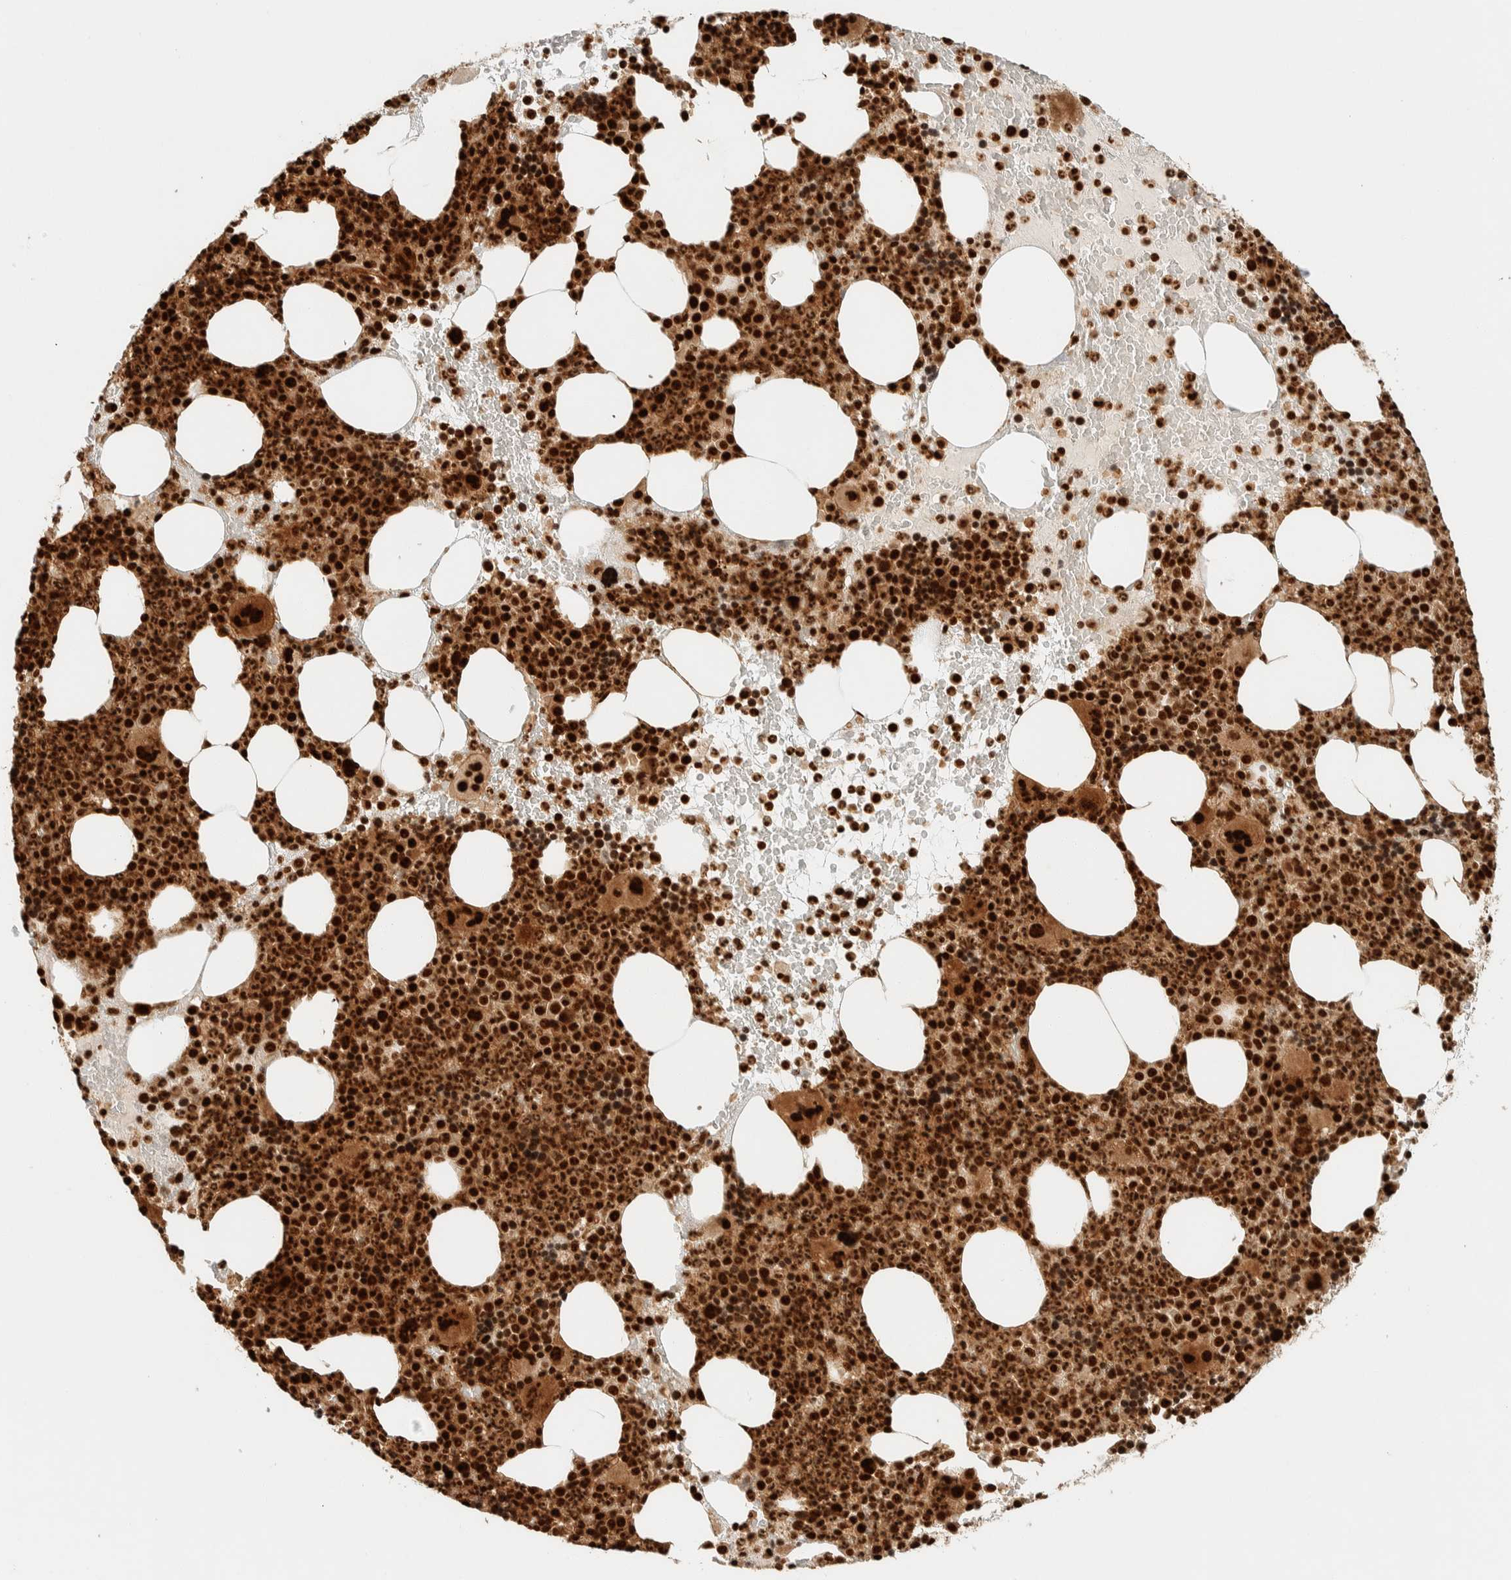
{"staining": {"intensity": "strong", "quantity": ">75%", "location": "cytoplasmic/membranous,nuclear"}, "tissue": "bone marrow", "cell_type": "Hematopoietic cells", "image_type": "normal", "snomed": [{"axis": "morphology", "description": "Normal tissue, NOS"}, {"axis": "morphology", "description": "Inflammation, NOS"}, {"axis": "topography", "description": "Bone marrow"}], "caption": "A histopathology image of human bone marrow stained for a protein demonstrates strong cytoplasmic/membranous,nuclear brown staining in hematopoietic cells. Using DAB (3,3'-diaminobenzidine) (brown) and hematoxylin (blue) stains, captured at high magnification using brightfield microscopy.", "gene": "SIK1", "patient": {"sex": "male", "age": 73}}